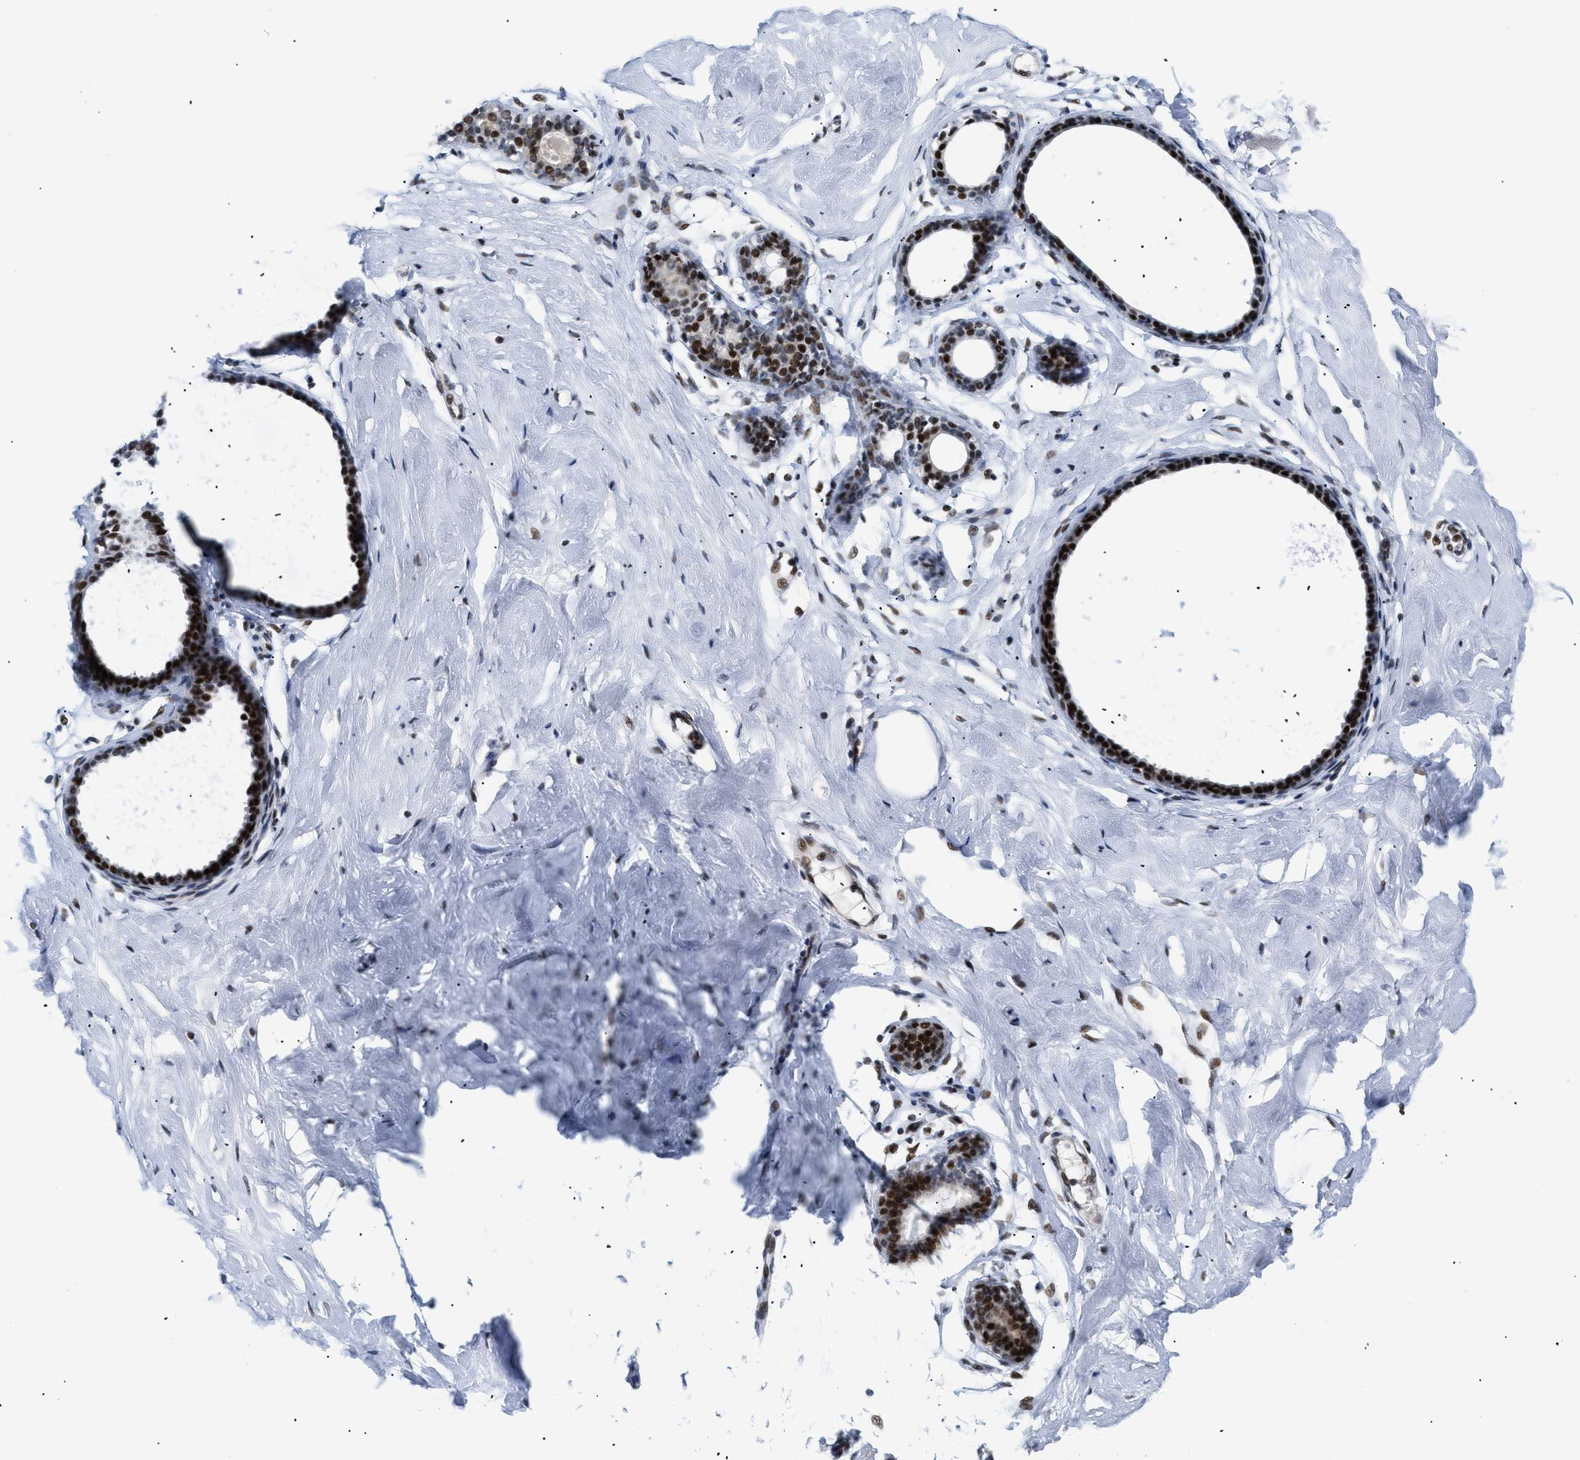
{"staining": {"intensity": "weak", "quantity": ">75%", "location": "nuclear"}, "tissue": "breast", "cell_type": "Adipocytes", "image_type": "normal", "snomed": [{"axis": "morphology", "description": "Normal tissue, NOS"}, {"axis": "topography", "description": "Breast"}], "caption": "Weak nuclear positivity is identified in about >75% of adipocytes in unremarkable breast.", "gene": "MED1", "patient": {"sex": "female", "age": 23}}